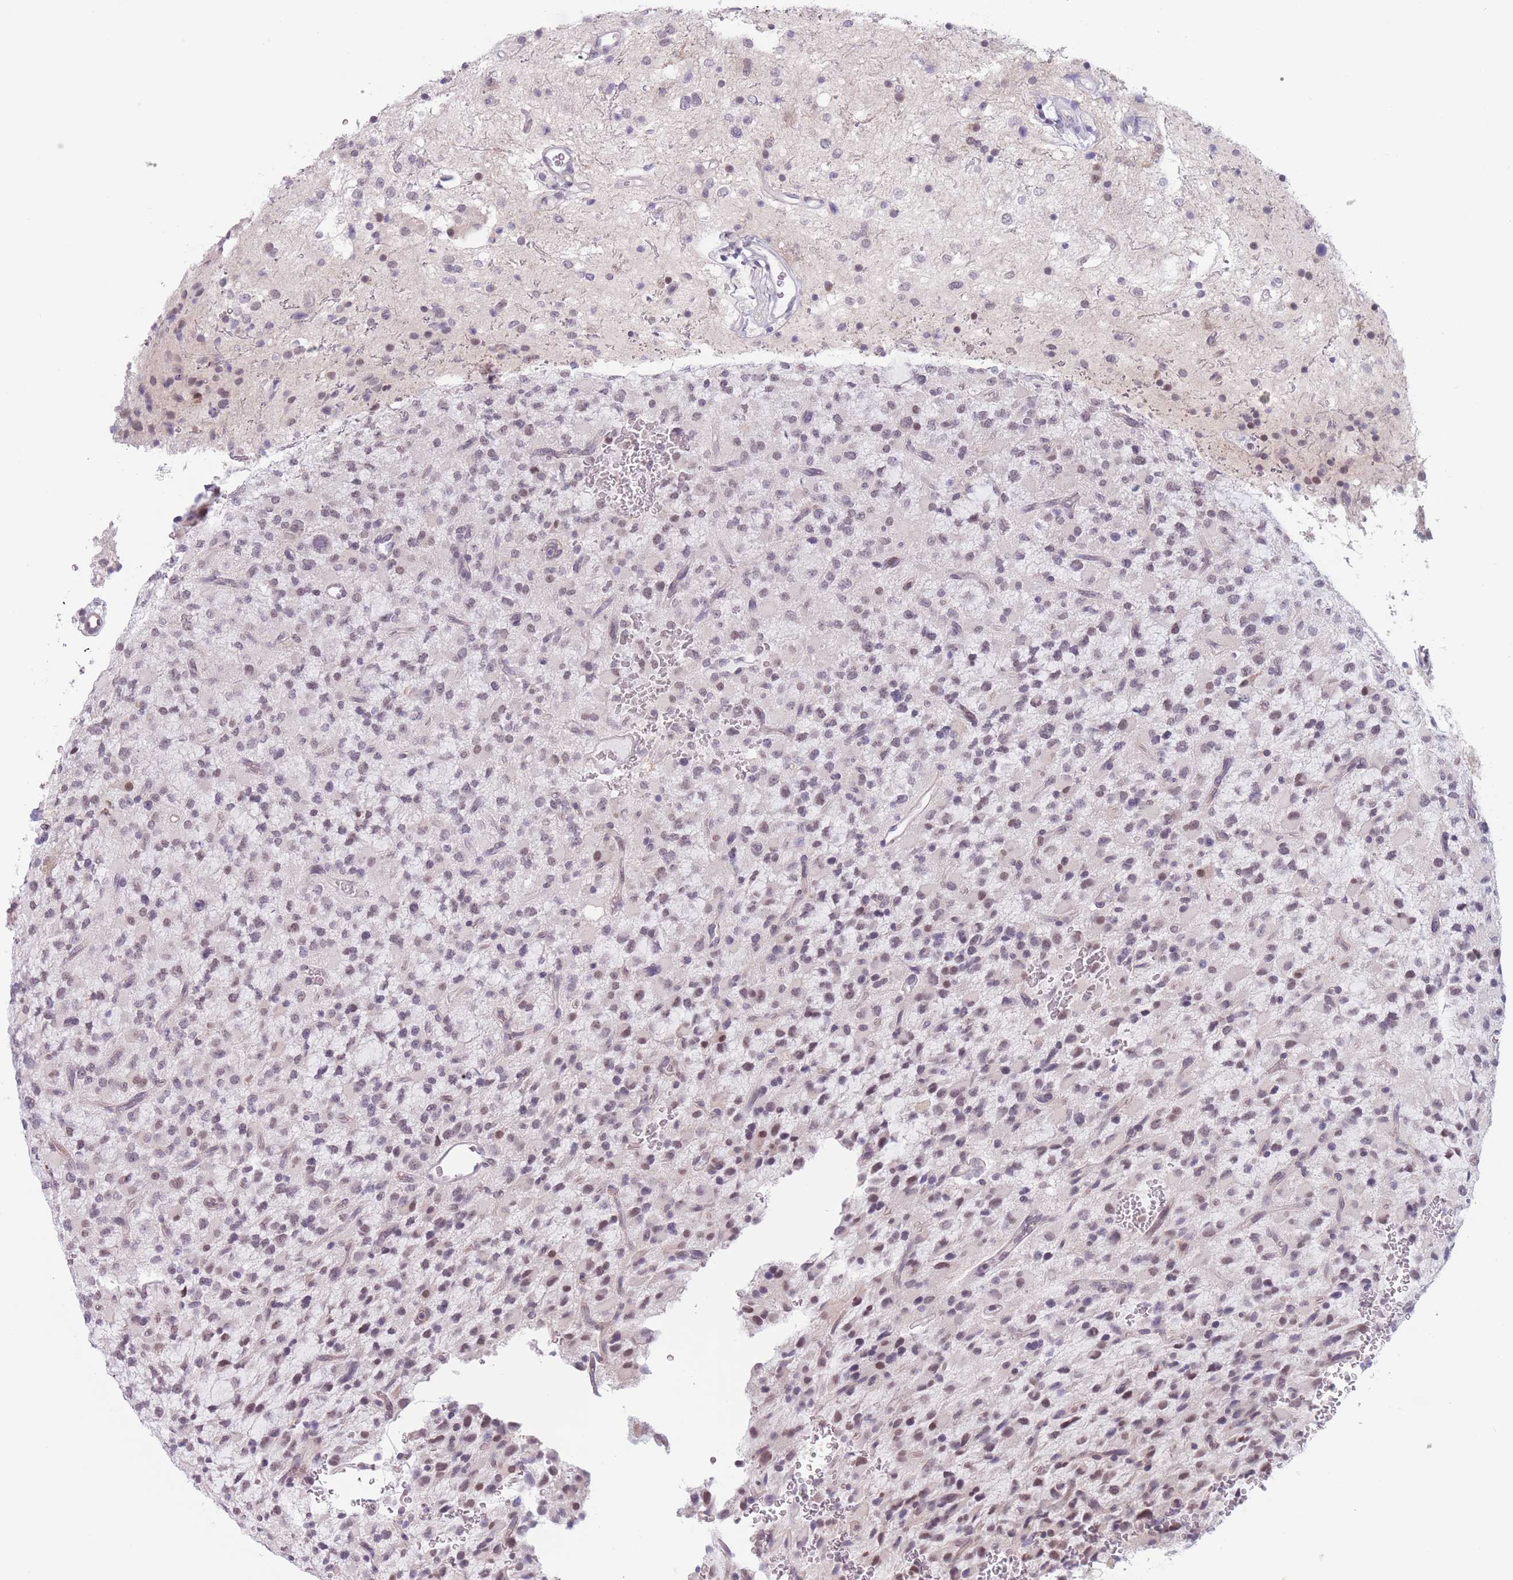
{"staining": {"intensity": "negative", "quantity": "none", "location": "none"}, "tissue": "glioma", "cell_type": "Tumor cells", "image_type": "cancer", "snomed": [{"axis": "morphology", "description": "Glioma, malignant, High grade"}, {"axis": "topography", "description": "Brain"}], "caption": "Malignant glioma (high-grade) stained for a protein using immunohistochemistry demonstrates no expression tumor cells.", "gene": "PODXL", "patient": {"sex": "male", "age": 34}}